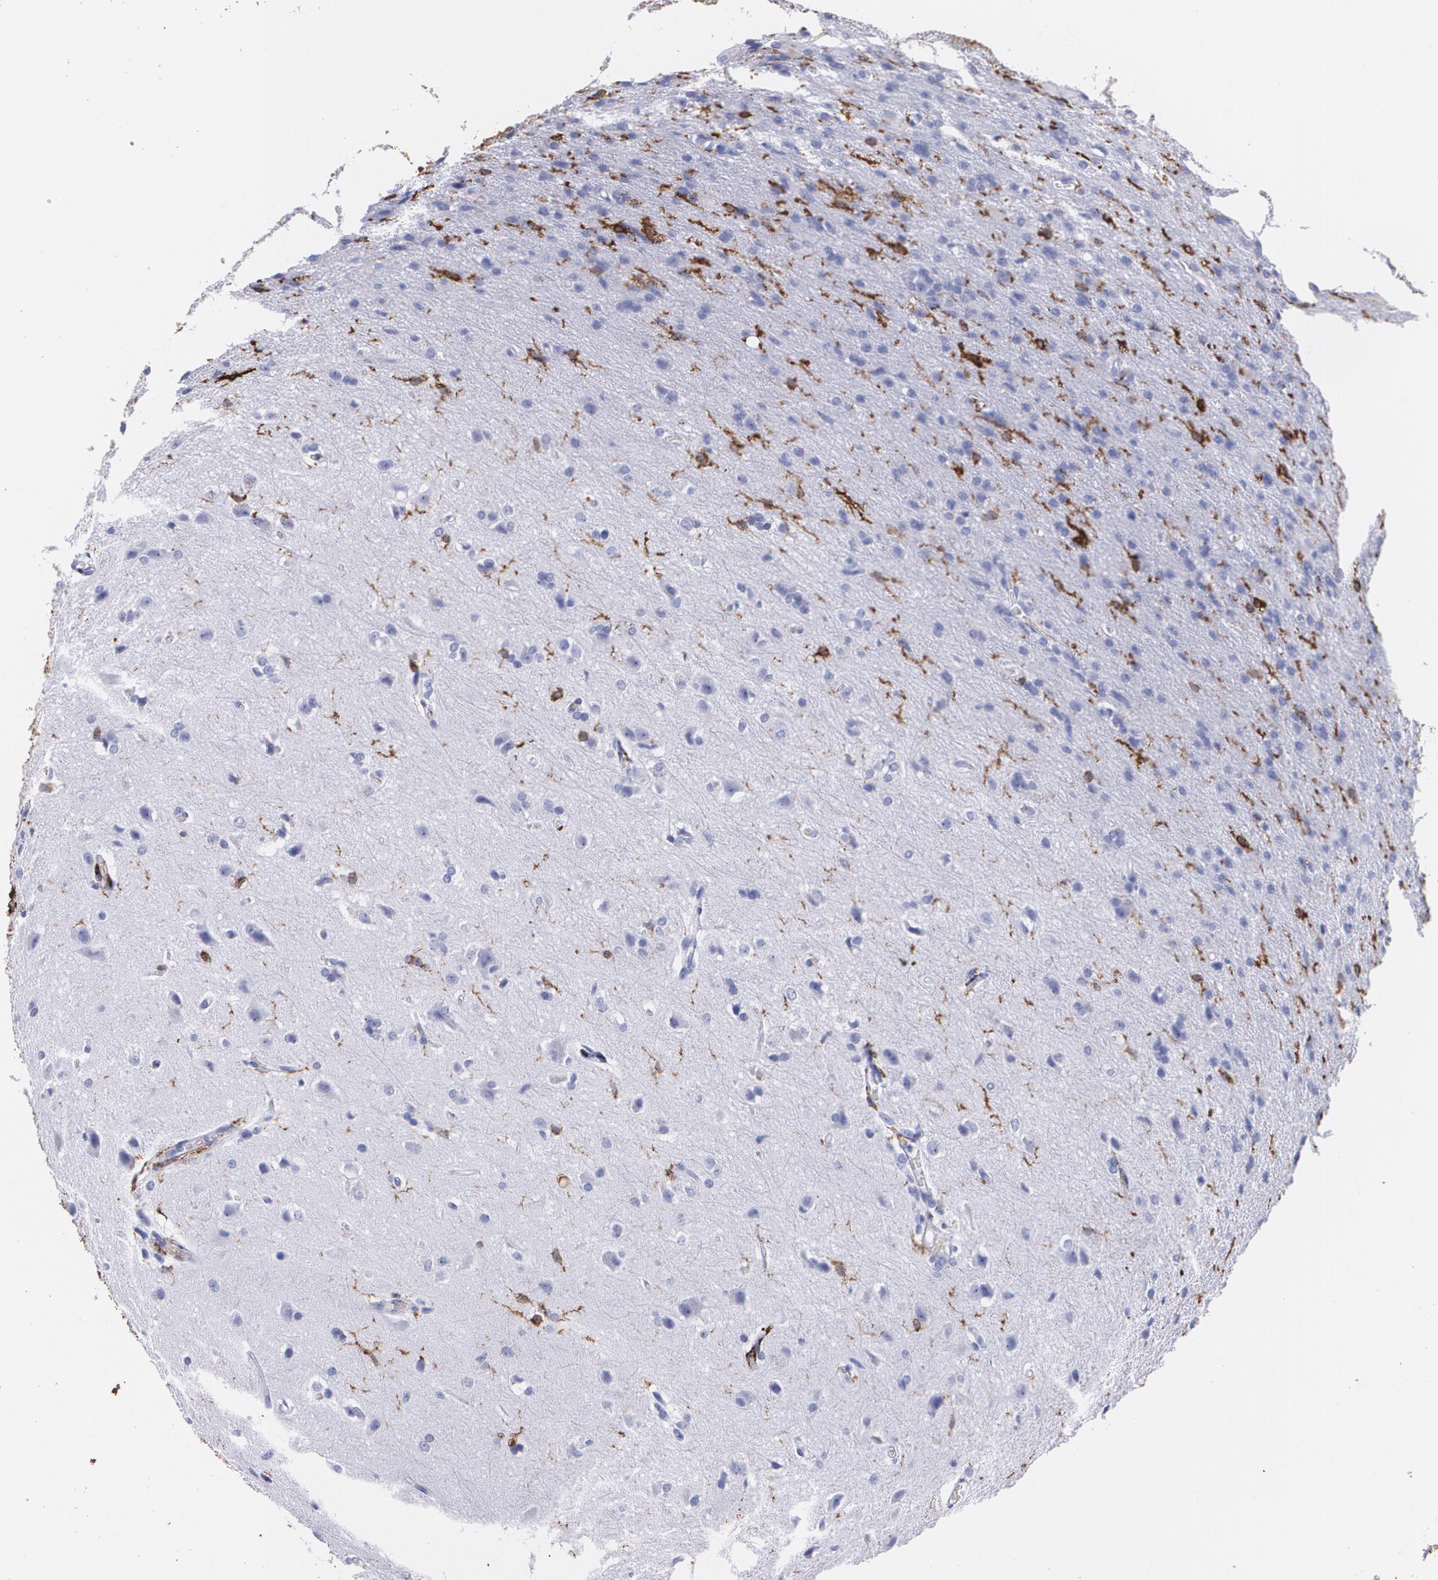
{"staining": {"intensity": "negative", "quantity": "none", "location": "none"}, "tissue": "glioma", "cell_type": "Tumor cells", "image_type": "cancer", "snomed": [{"axis": "morphology", "description": "Glioma, malignant, High grade"}, {"axis": "topography", "description": "Brain"}], "caption": "Immunohistochemistry of malignant high-grade glioma reveals no expression in tumor cells.", "gene": "HLA-DRA", "patient": {"sex": "male", "age": 68}}